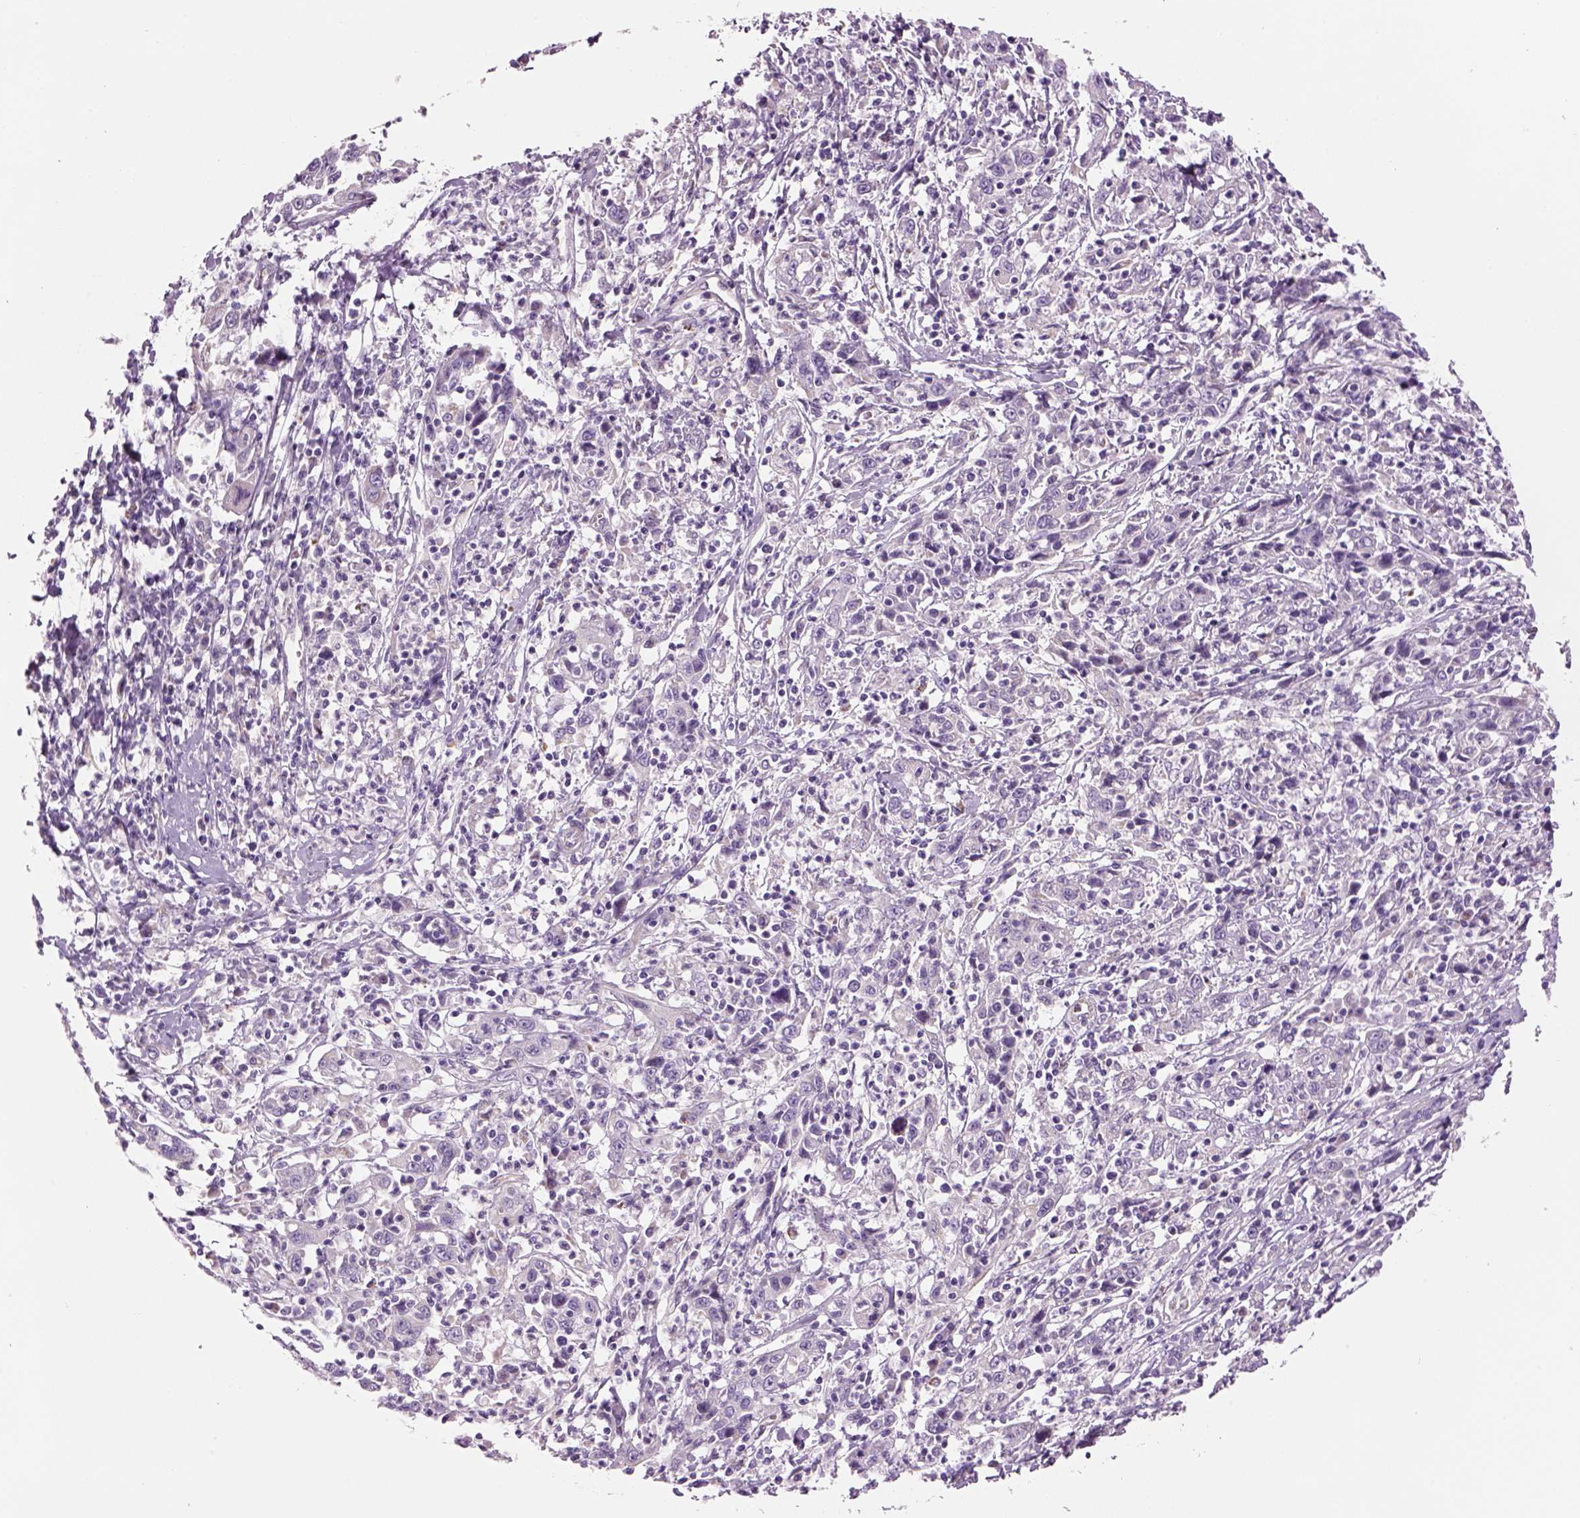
{"staining": {"intensity": "negative", "quantity": "none", "location": "none"}, "tissue": "cervical cancer", "cell_type": "Tumor cells", "image_type": "cancer", "snomed": [{"axis": "morphology", "description": "Squamous cell carcinoma, NOS"}, {"axis": "topography", "description": "Cervix"}], "caption": "This is a micrograph of IHC staining of cervical cancer, which shows no staining in tumor cells.", "gene": "IFT52", "patient": {"sex": "female", "age": 46}}